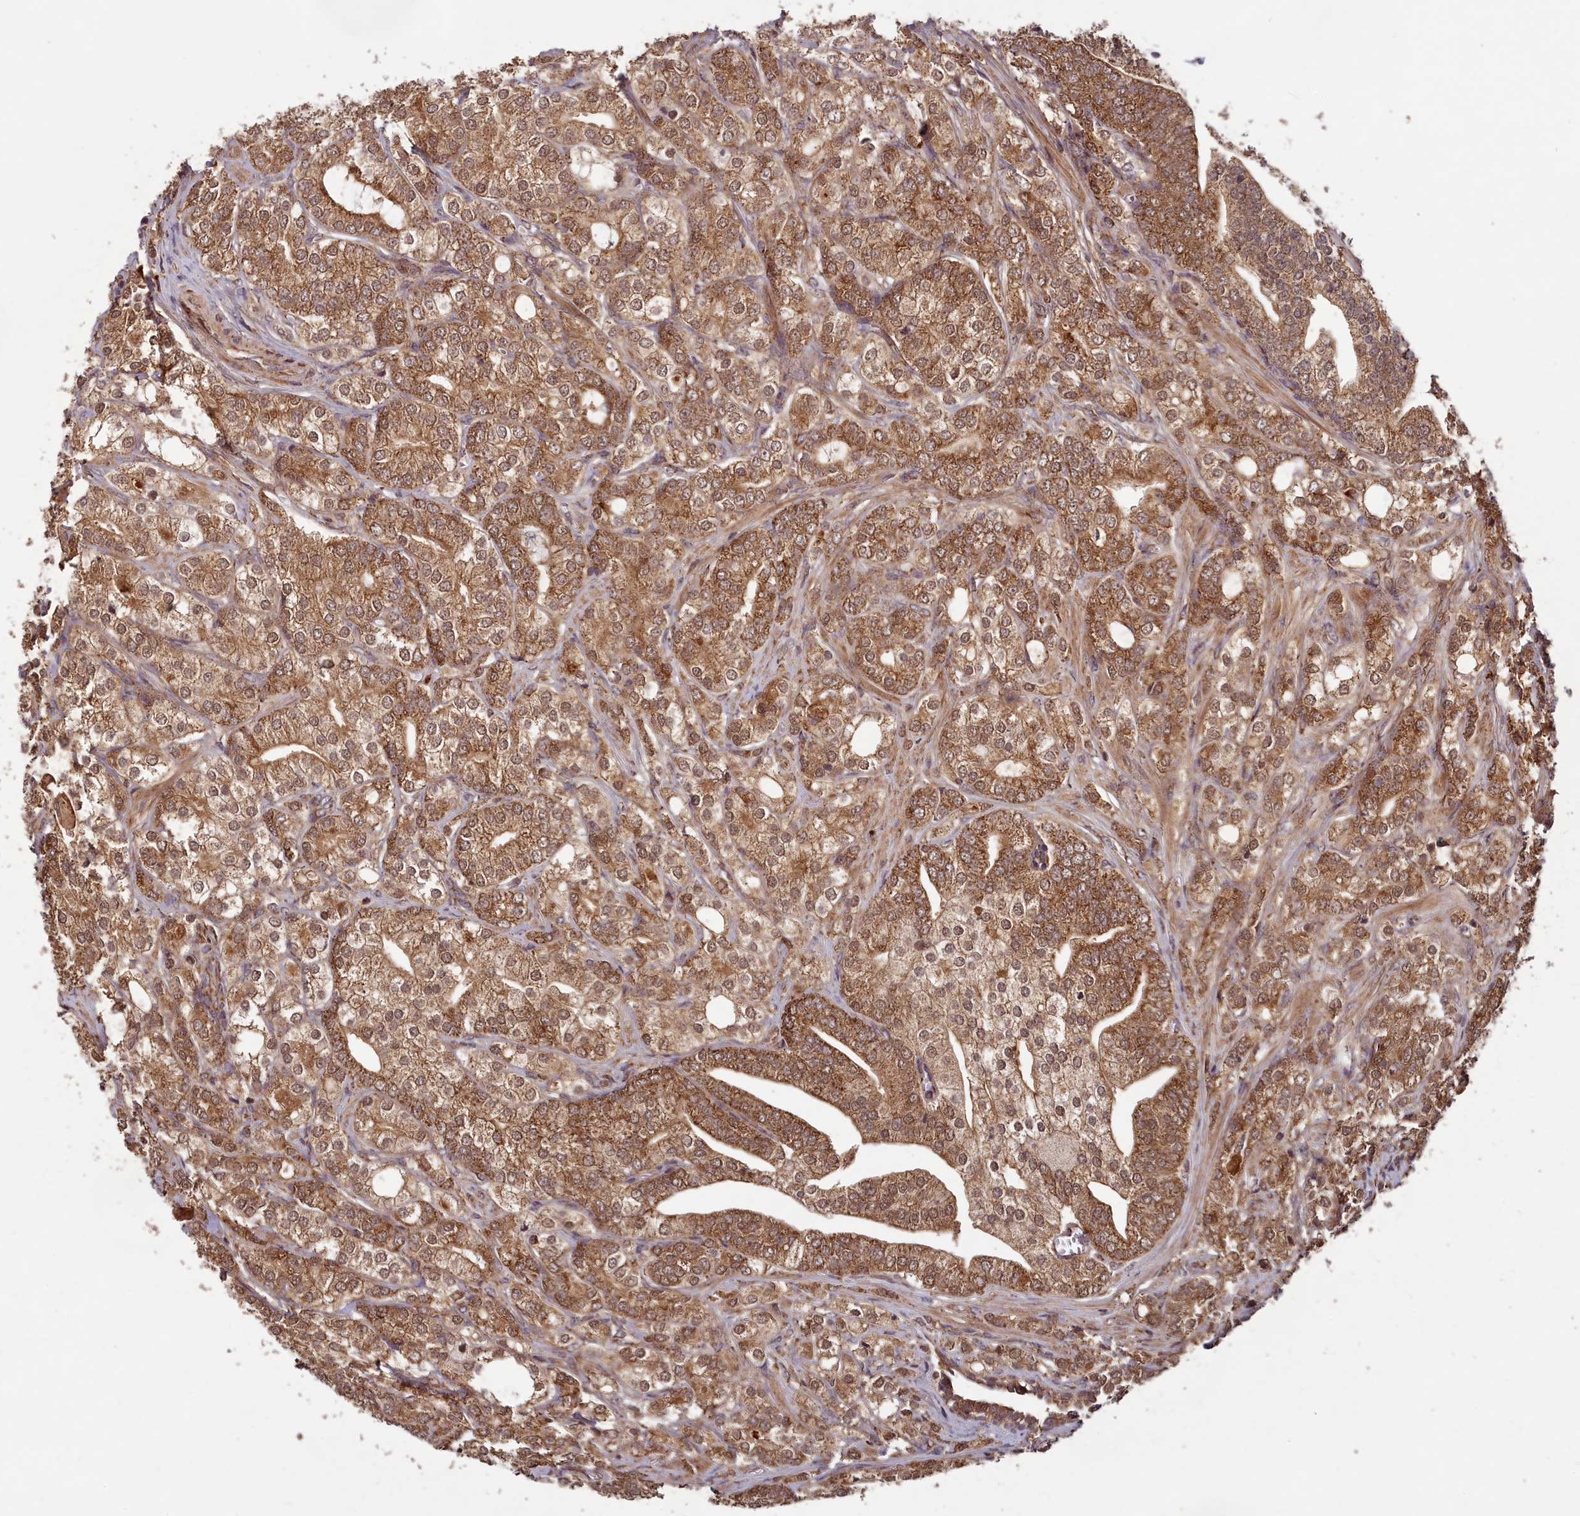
{"staining": {"intensity": "strong", "quantity": ">75%", "location": "cytoplasmic/membranous"}, "tissue": "prostate cancer", "cell_type": "Tumor cells", "image_type": "cancer", "snomed": [{"axis": "morphology", "description": "Adenocarcinoma, High grade"}, {"axis": "topography", "description": "Prostate"}], "caption": "Human prostate cancer (high-grade adenocarcinoma) stained for a protein (brown) shows strong cytoplasmic/membranous positive expression in approximately >75% of tumor cells.", "gene": "CCDC15", "patient": {"sex": "male", "age": 50}}